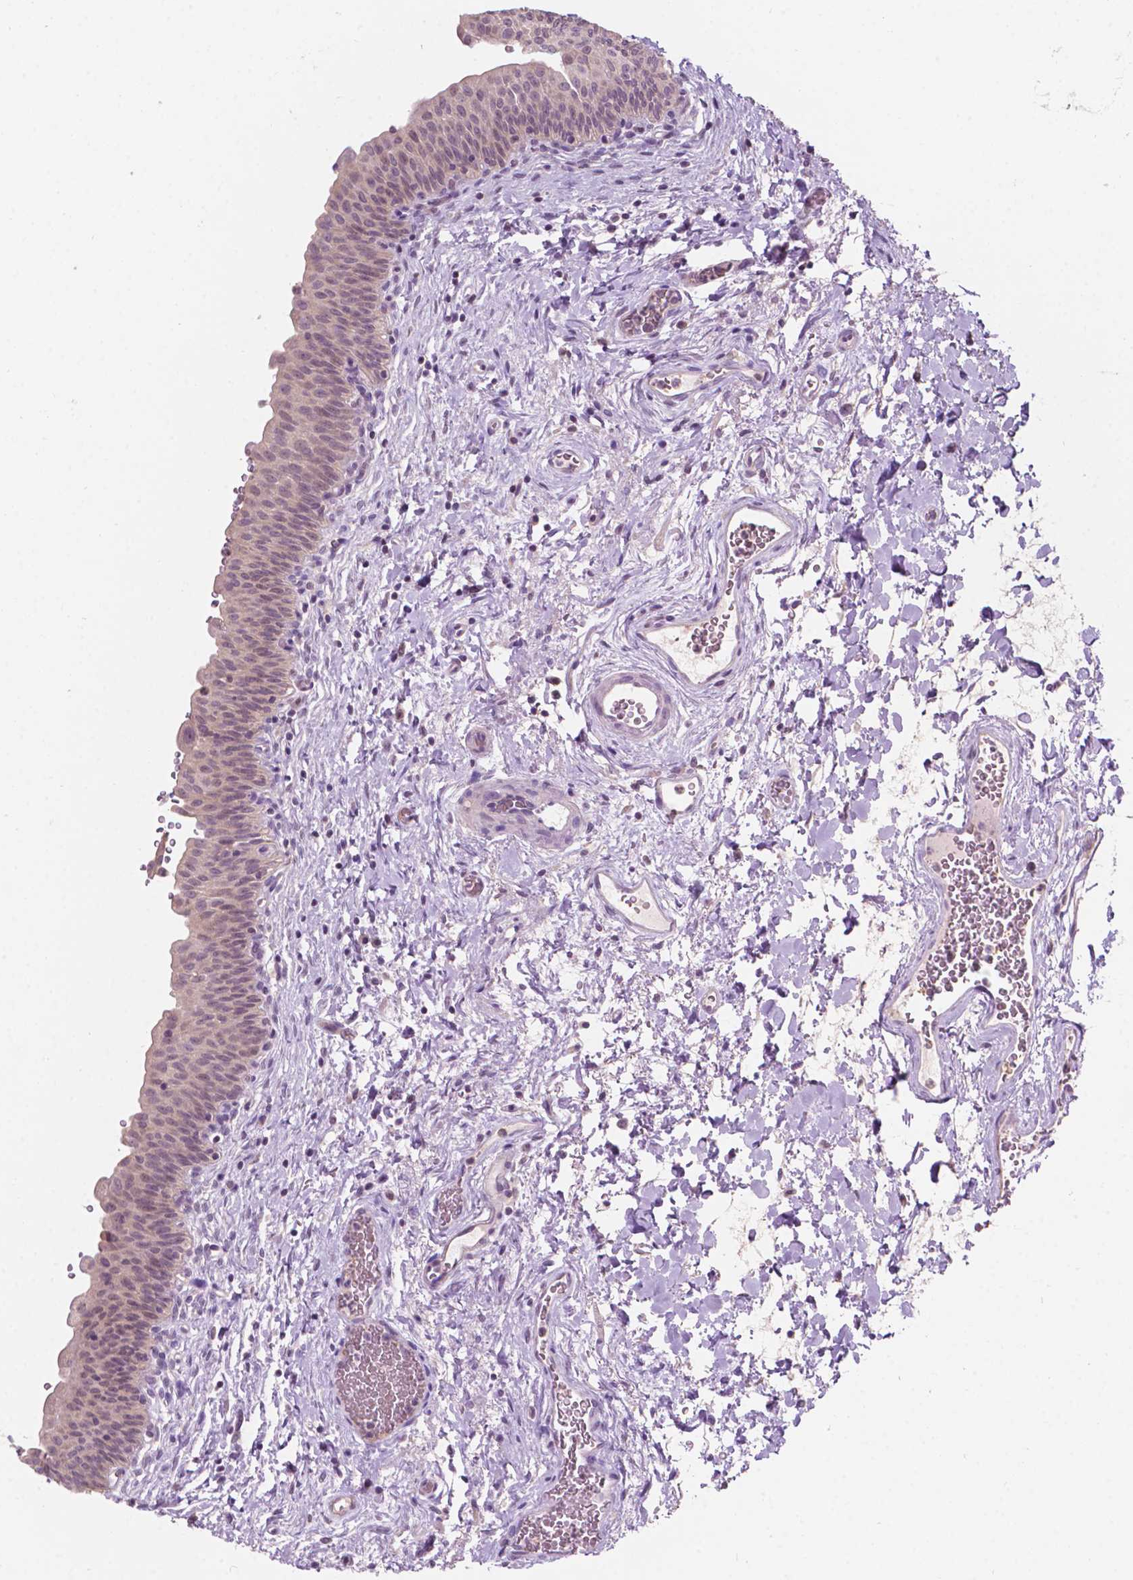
{"staining": {"intensity": "weak", "quantity": "25%-75%", "location": "nuclear"}, "tissue": "urinary bladder", "cell_type": "Urothelial cells", "image_type": "normal", "snomed": [{"axis": "morphology", "description": "Normal tissue, NOS"}, {"axis": "topography", "description": "Urinary bladder"}], "caption": "Protein expression analysis of unremarkable urinary bladder displays weak nuclear positivity in approximately 25%-75% of urothelial cells. (Stains: DAB in brown, nuclei in blue, Microscopy: brightfield microscopy at high magnification).", "gene": "TM6SF2", "patient": {"sex": "male", "age": 56}}